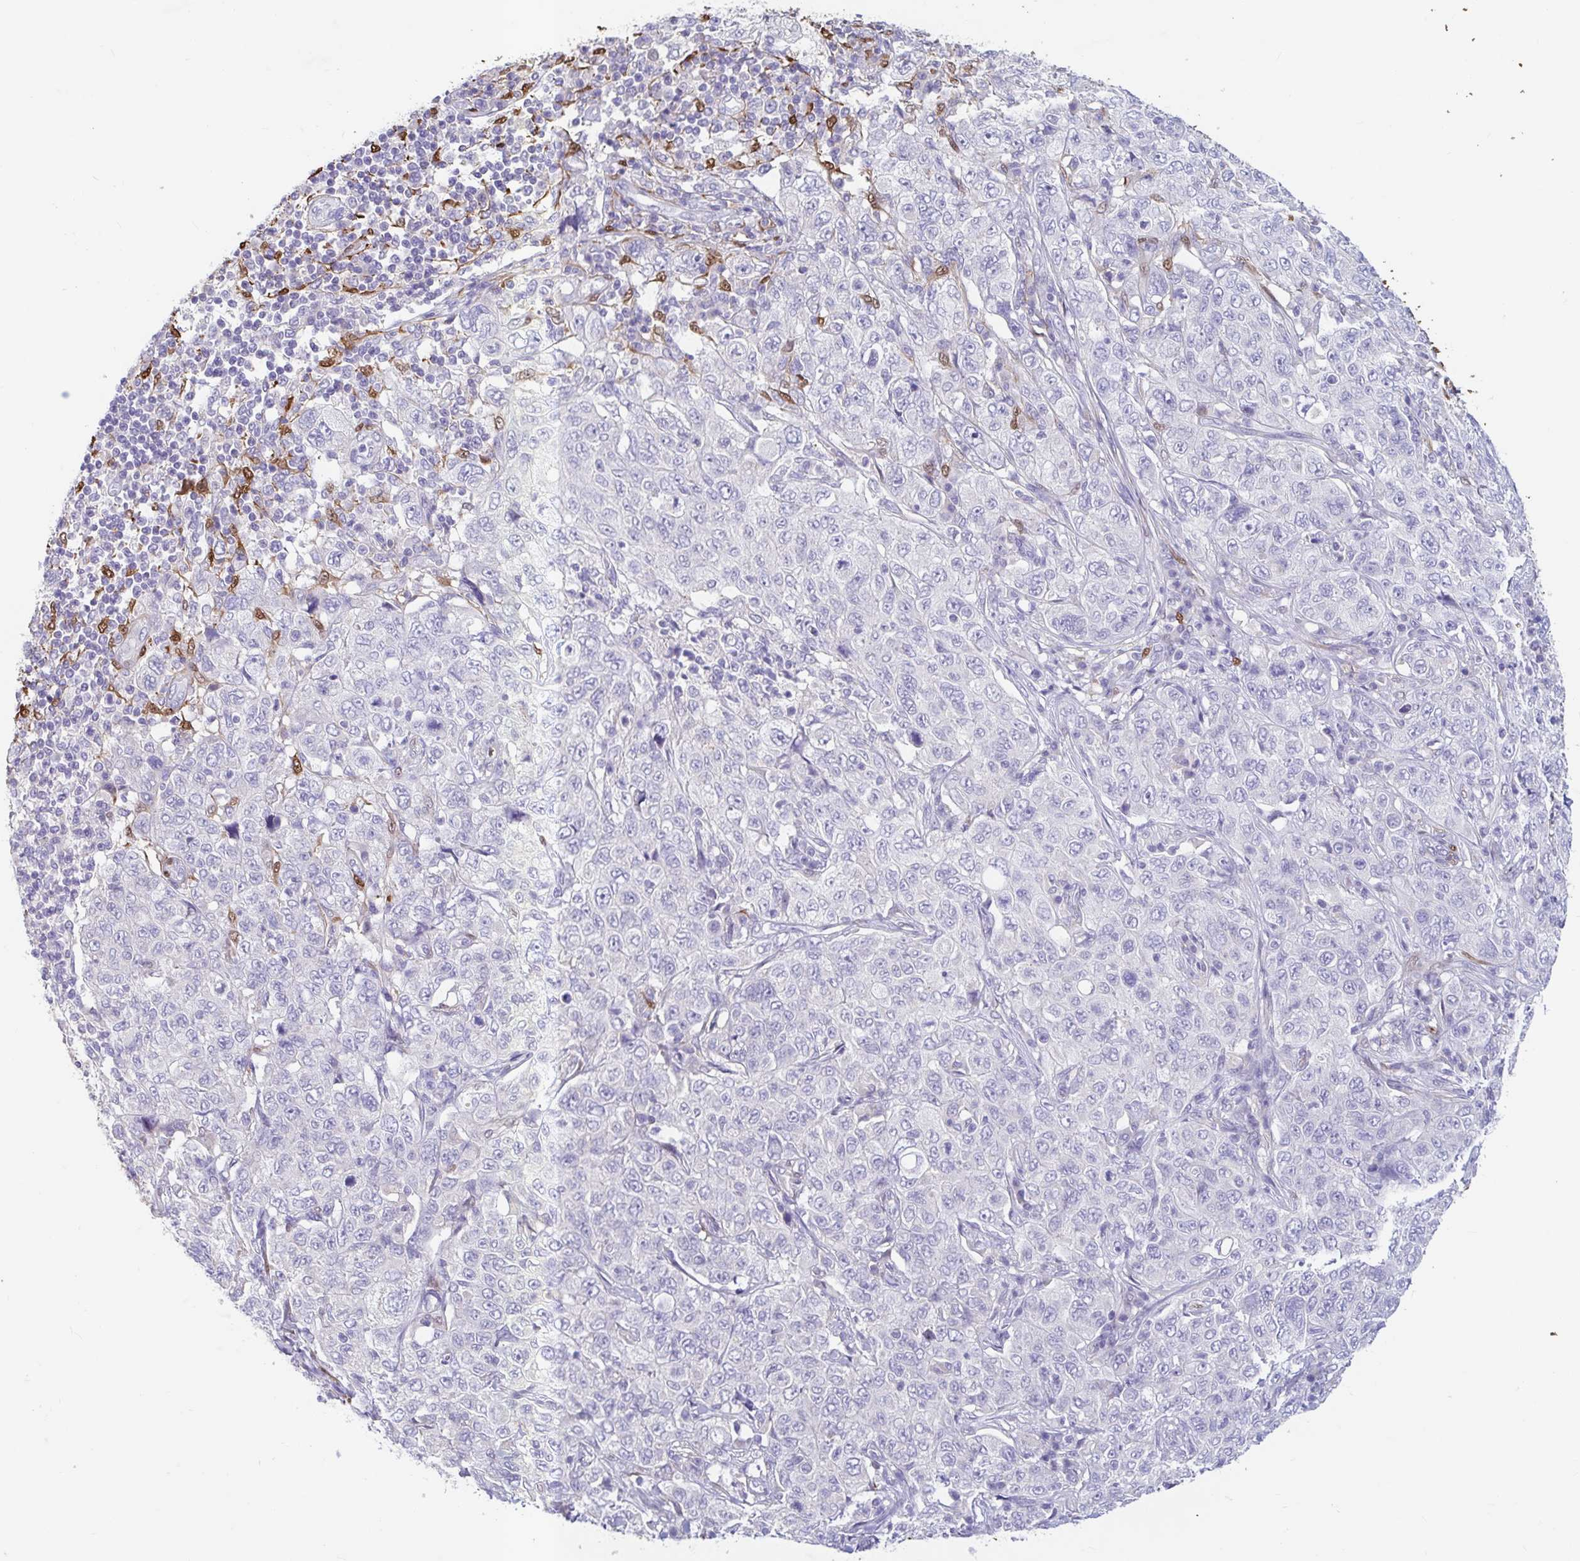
{"staining": {"intensity": "negative", "quantity": "none", "location": "none"}, "tissue": "pancreatic cancer", "cell_type": "Tumor cells", "image_type": "cancer", "snomed": [{"axis": "morphology", "description": "Adenocarcinoma, NOS"}, {"axis": "topography", "description": "Pancreas"}], "caption": "Tumor cells show no significant protein staining in pancreatic adenocarcinoma.", "gene": "ADH1A", "patient": {"sex": "male", "age": 68}}